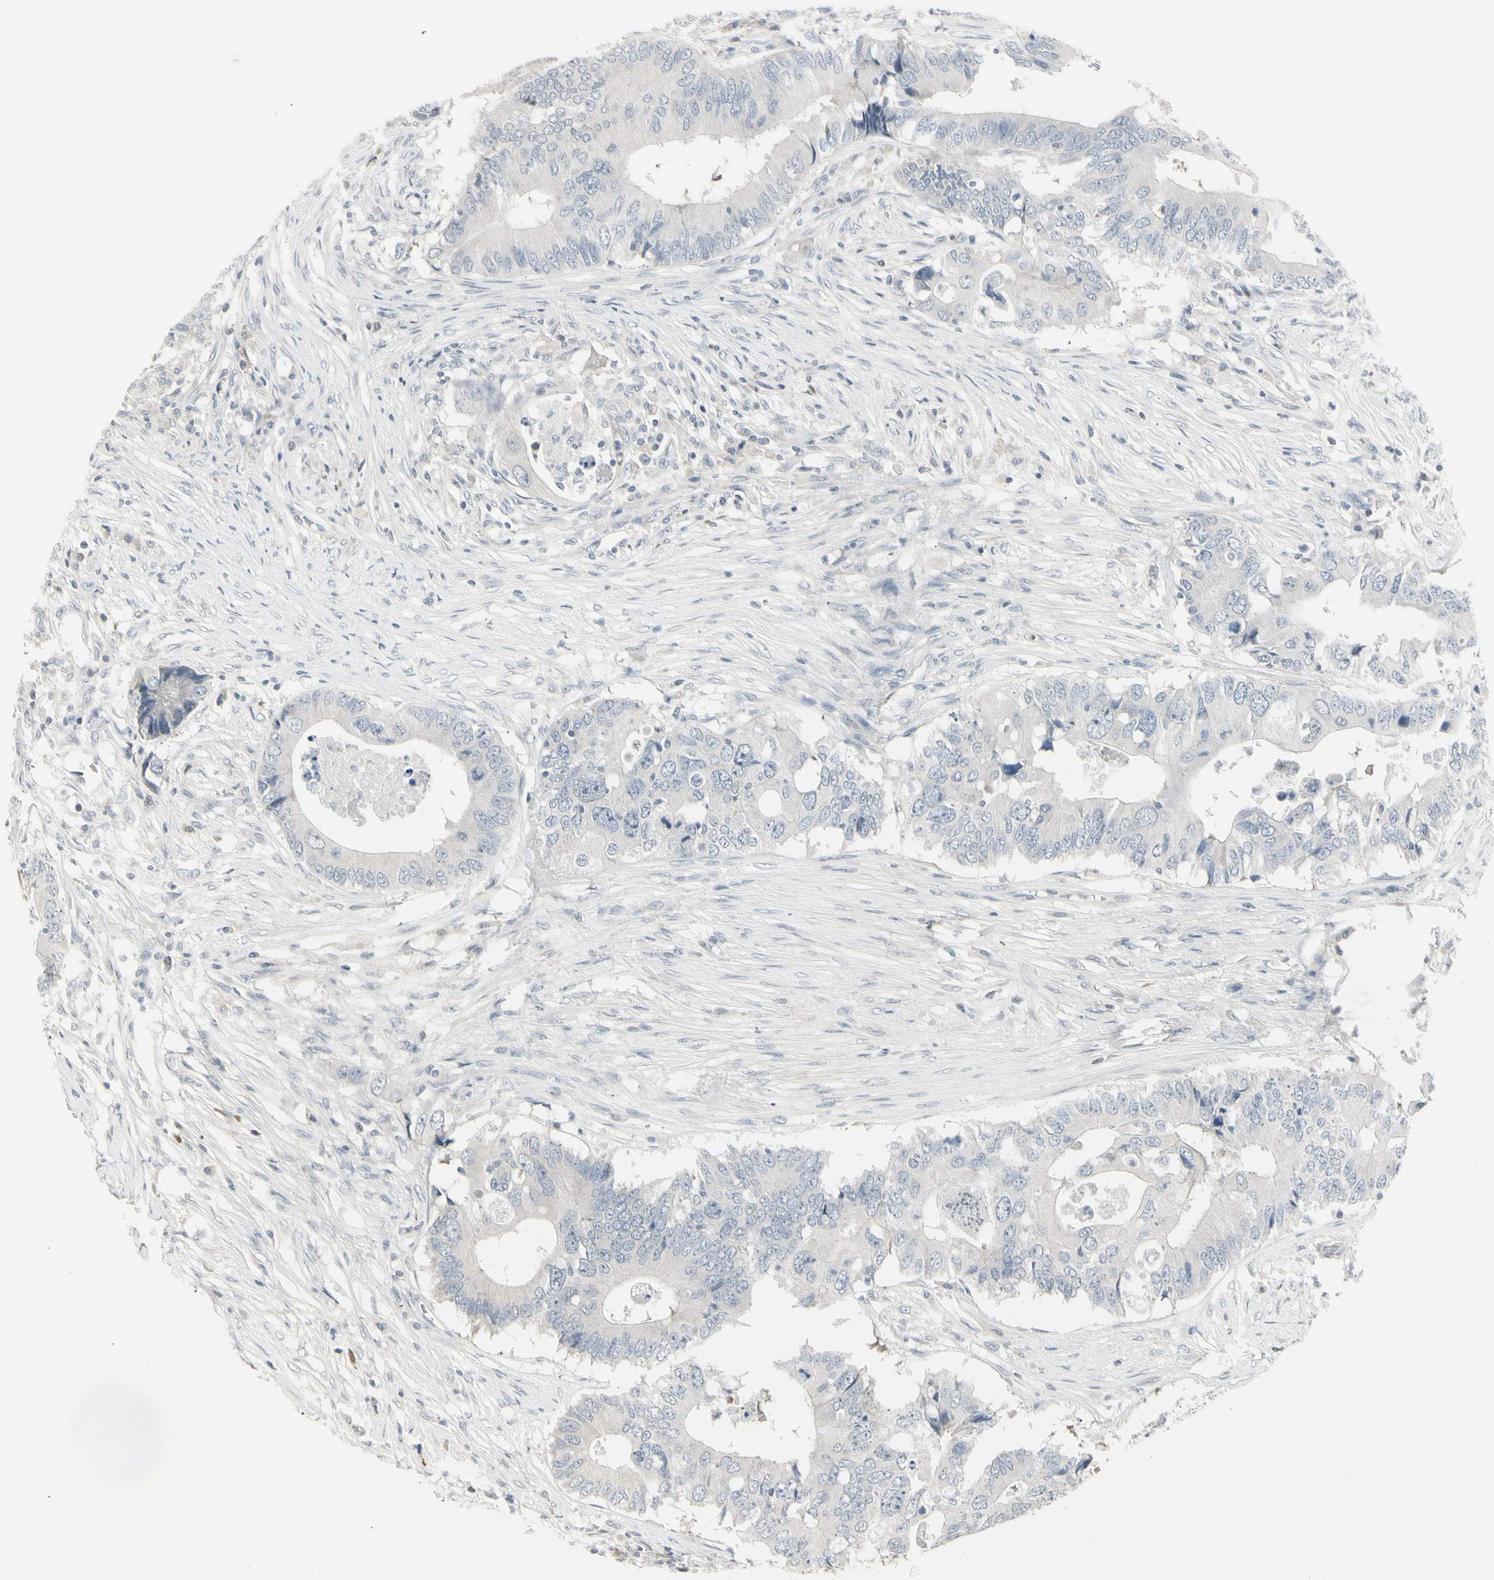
{"staining": {"intensity": "negative", "quantity": "none", "location": "none"}, "tissue": "colorectal cancer", "cell_type": "Tumor cells", "image_type": "cancer", "snomed": [{"axis": "morphology", "description": "Adenocarcinoma, NOS"}, {"axis": "topography", "description": "Colon"}], "caption": "A photomicrograph of human colorectal adenocarcinoma is negative for staining in tumor cells.", "gene": "DMPK", "patient": {"sex": "male", "age": 71}}